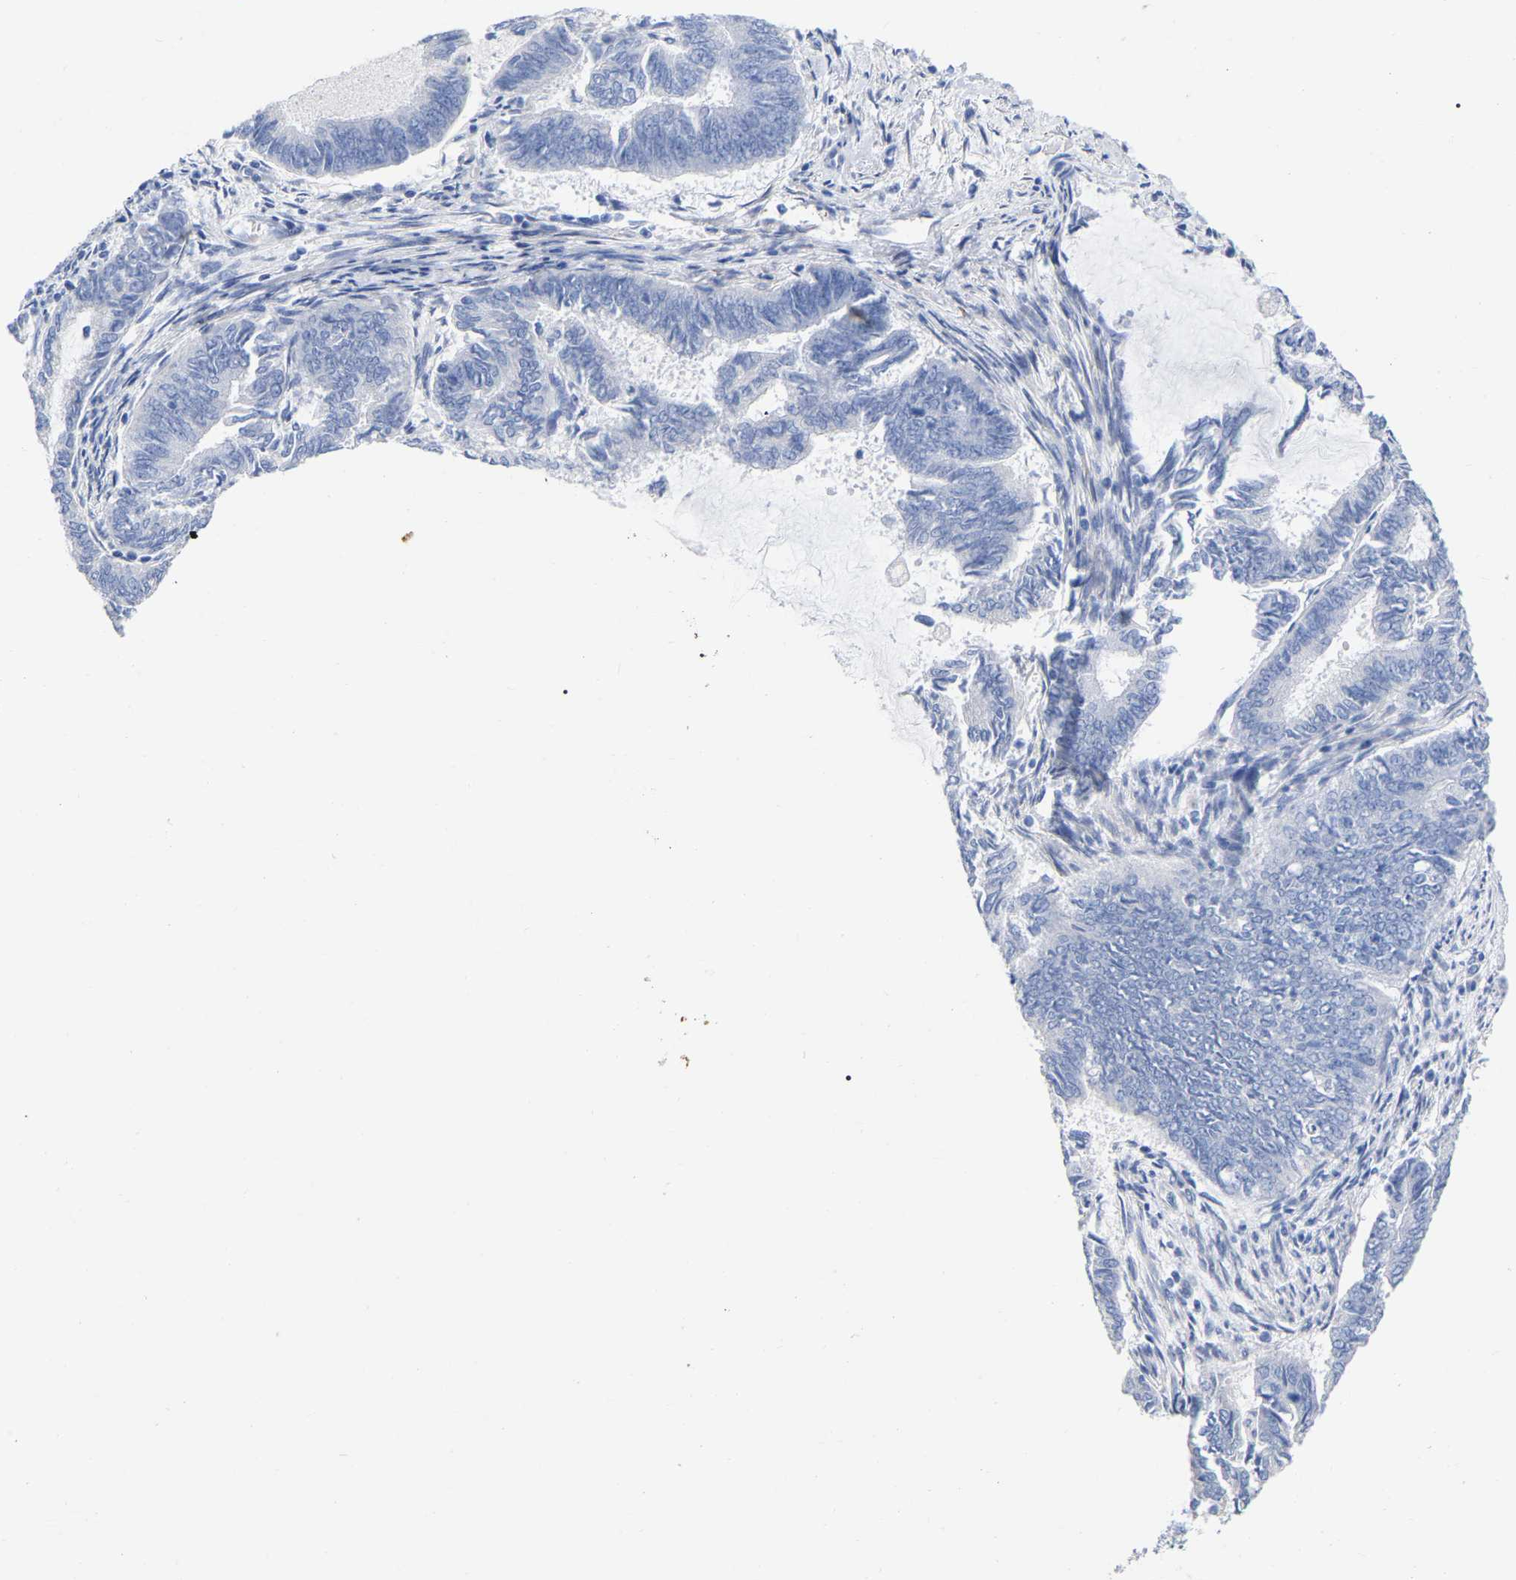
{"staining": {"intensity": "negative", "quantity": "none", "location": "none"}, "tissue": "endometrial cancer", "cell_type": "Tumor cells", "image_type": "cancer", "snomed": [{"axis": "morphology", "description": "Adenocarcinoma, NOS"}, {"axis": "topography", "description": "Endometrium"}], "caption": "Human endometrial cancer stained for a protein using IHC reveals no positivity in tumor cells.", "gene": "HAPLN1", "patient": {"sex": "female", "age": 86}}